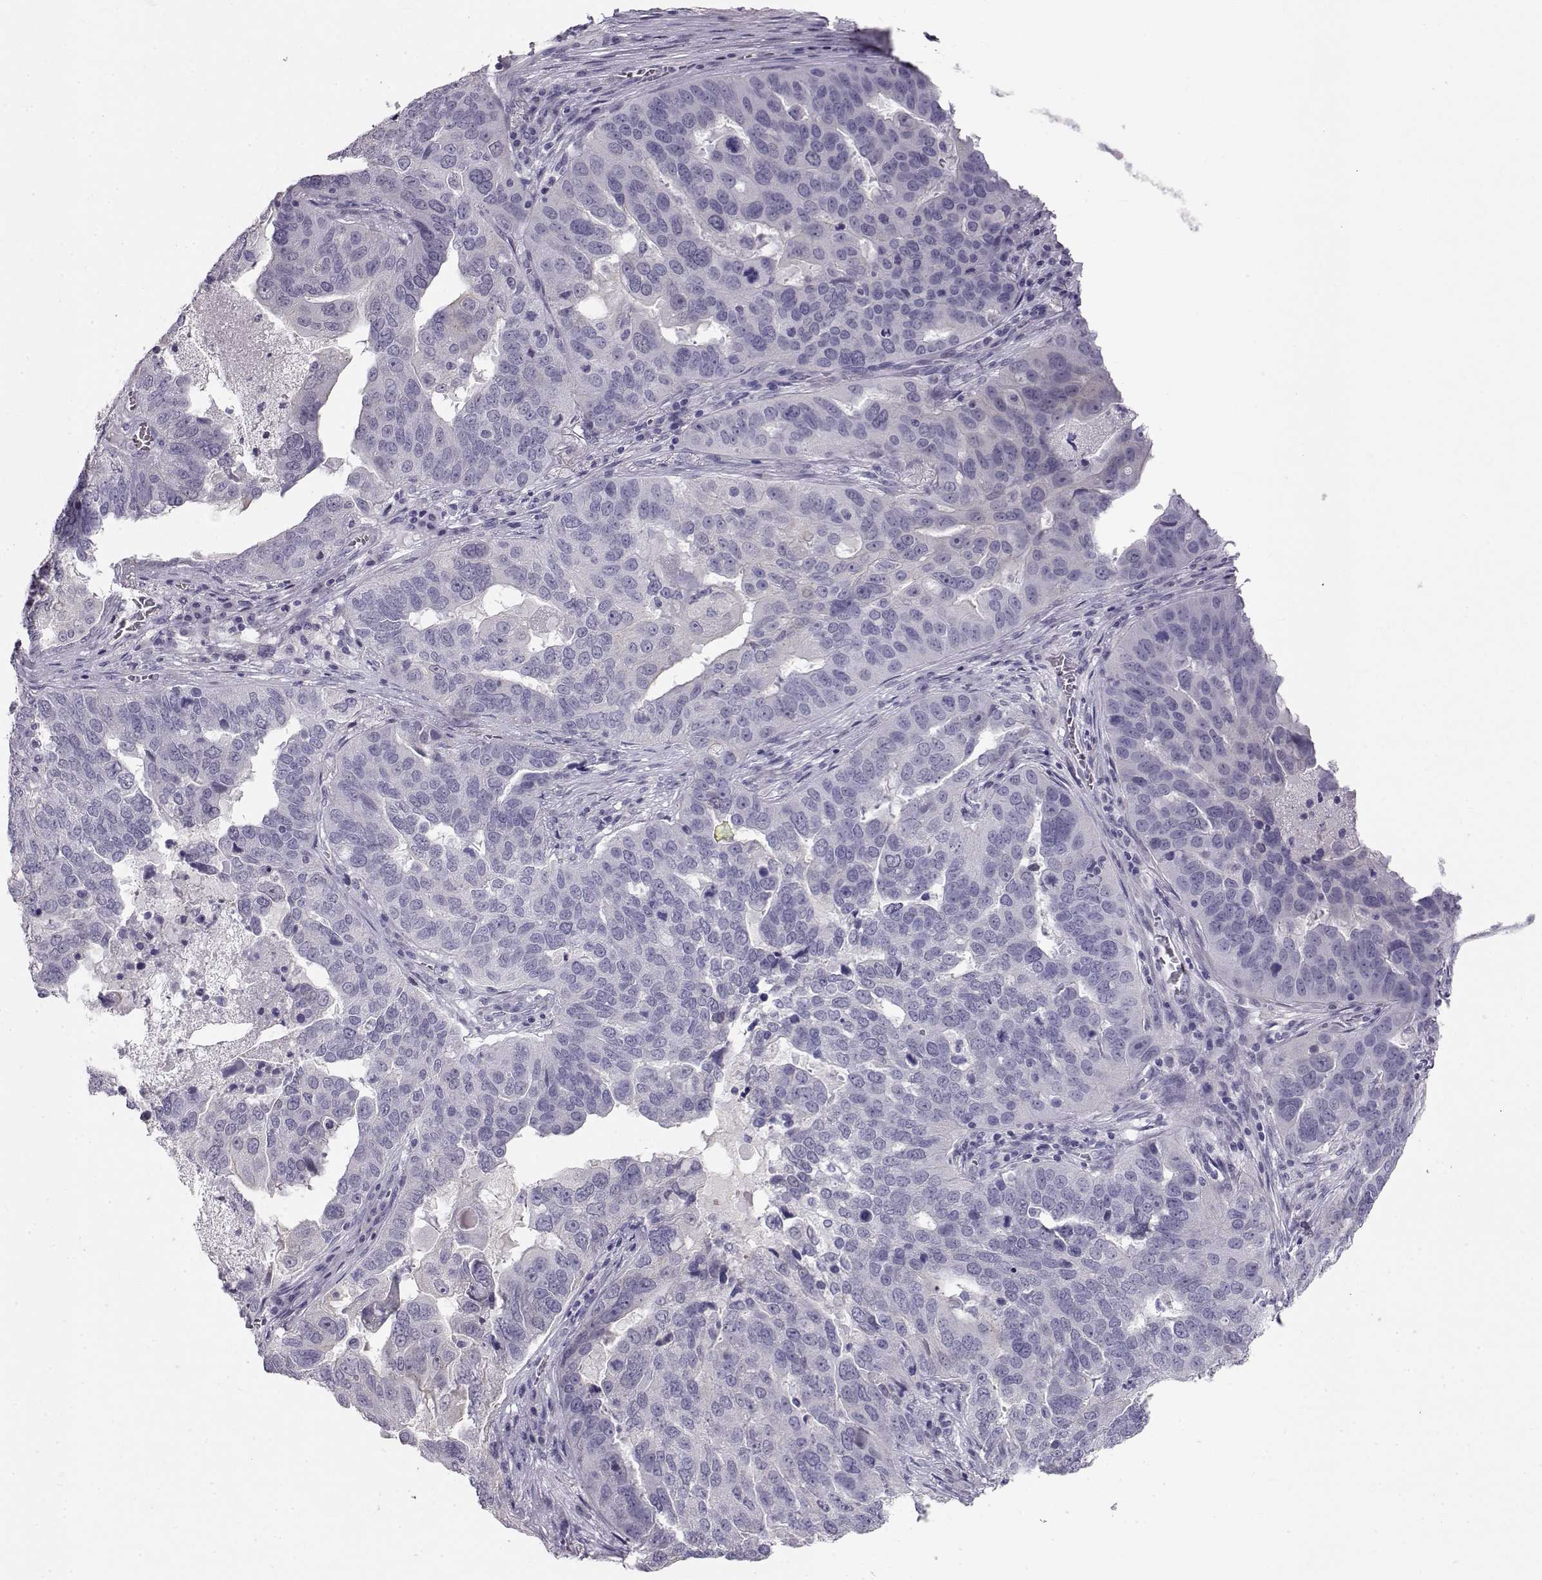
{"staining": {"intensity": "negative", "quantity": "none", "location": "none"}, "tissue": "ovarian cancer", "cell_type": "Tumor cells", "image_type": "cancer", "snomed": [{"axis": "morphology", "description": "Carcinoma, endometroid"}, {"axis": "topography", "description": "Soft tissue"}, {"axis": "topography", "description": "Ovary"}], "caption": "A high-resolution image shows immunohistochemistry (IHC) staining of ovarian cancer (endometroid carcinoma), which exhibits no significant expression in tumor cells. (DAB IHC visualized using brightfield microscopy, high magnification).", "gene": "RD3", "patient": {"sex": "female", "age": 52}}